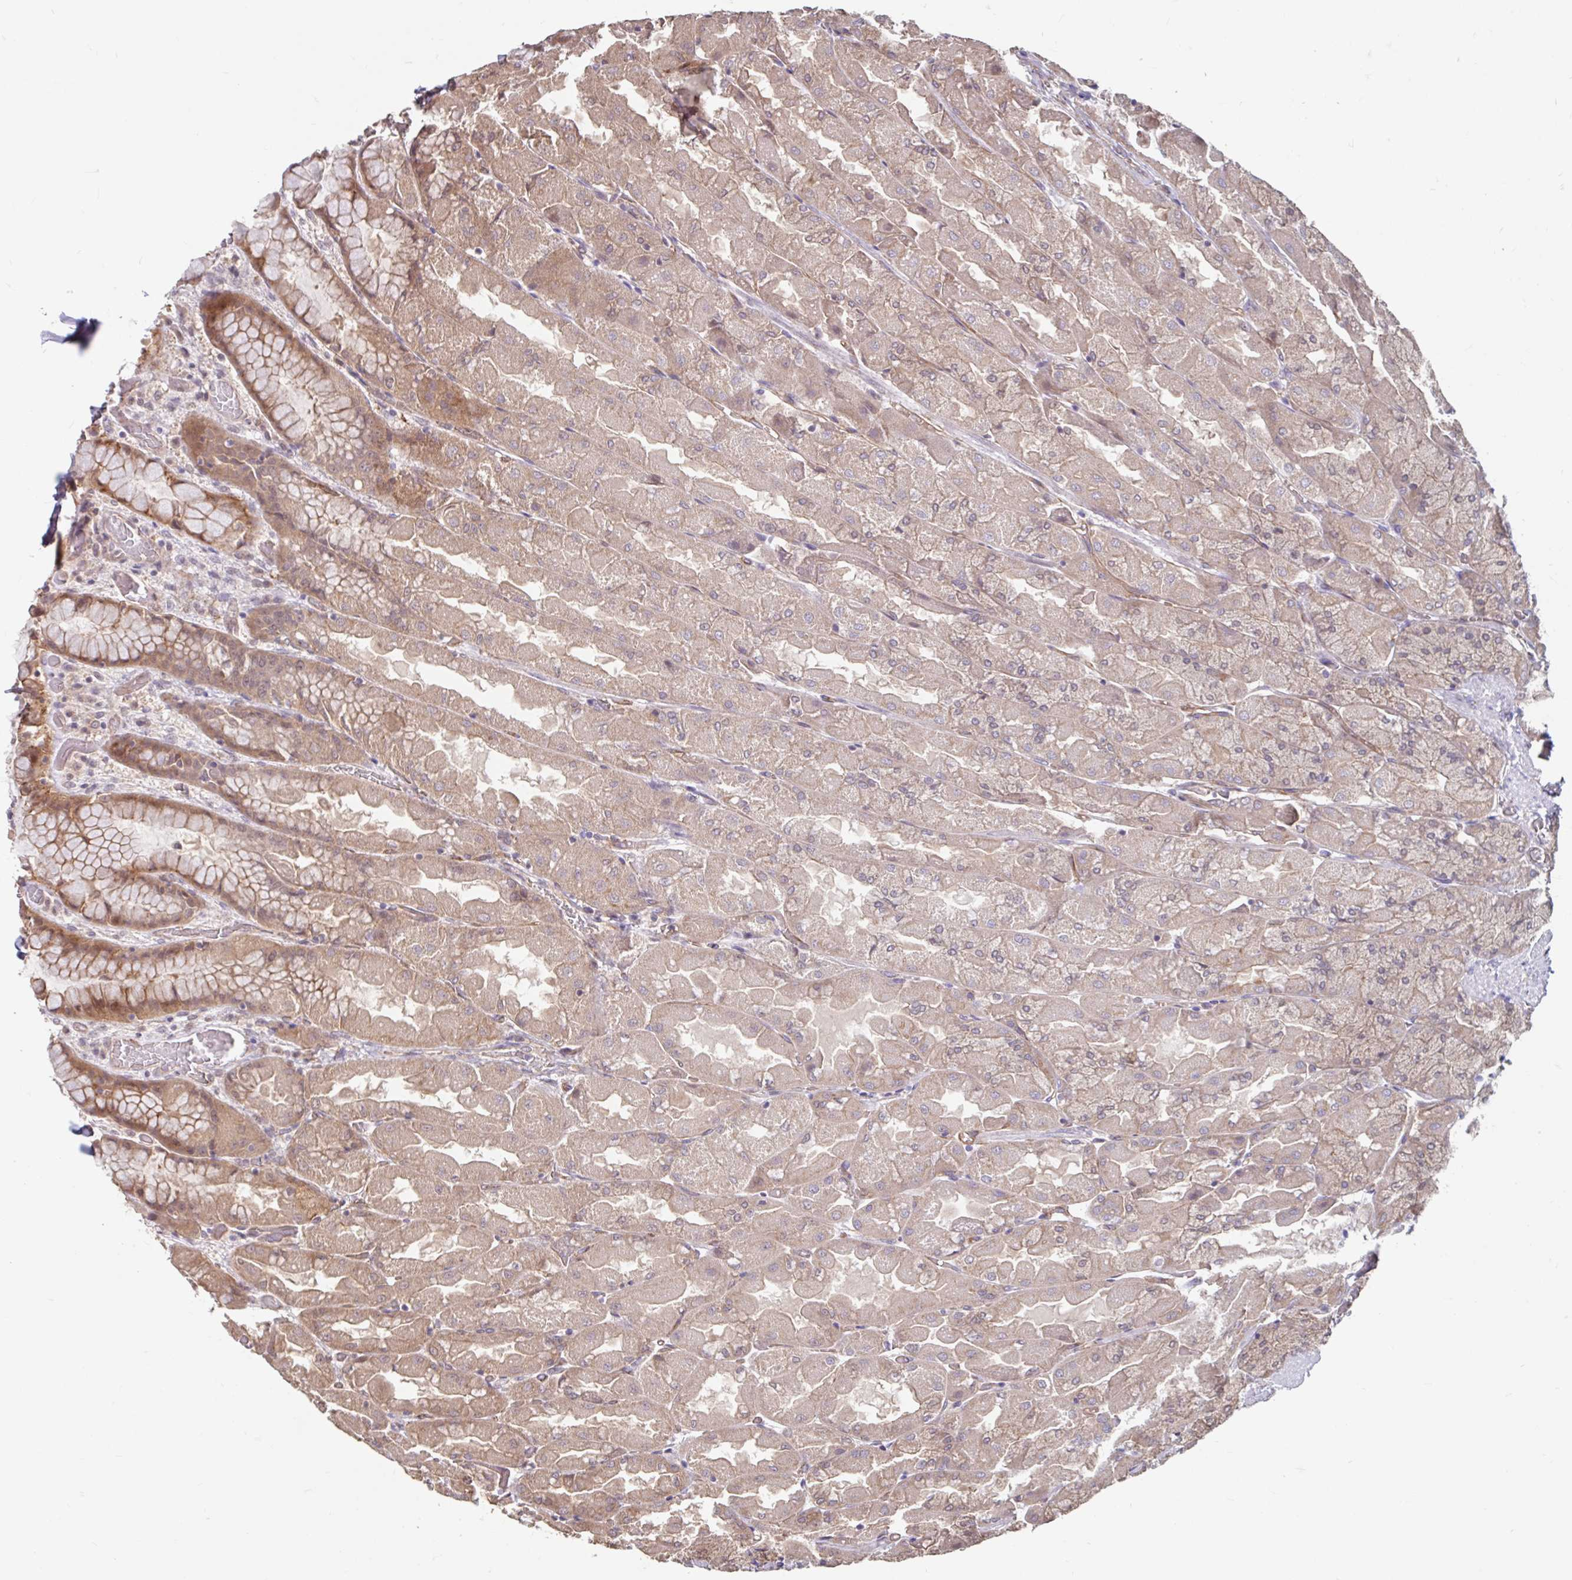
{"staining": {"intensity": "moderate", "quantity": "25%-75%", "location": "cytoplasmic/membranous"}, "tissue": "stomach", "cell_type": "Glandular cells", "image_type": "normal", "snomed": [{"axis": "morphology", "description": "Normal tissue, NOS"}, {"axis": "topography", "description": "Stomach"}], "caption": "A histopathology image showing moderate cytoplasmic/membranous staining in about 25%-75% of glandular cells in unremarkable stomach, as visualized by brown immunohistochemical staining.", "gene": "STYXL1", "patient": {"sex": "female", "age": 61}}